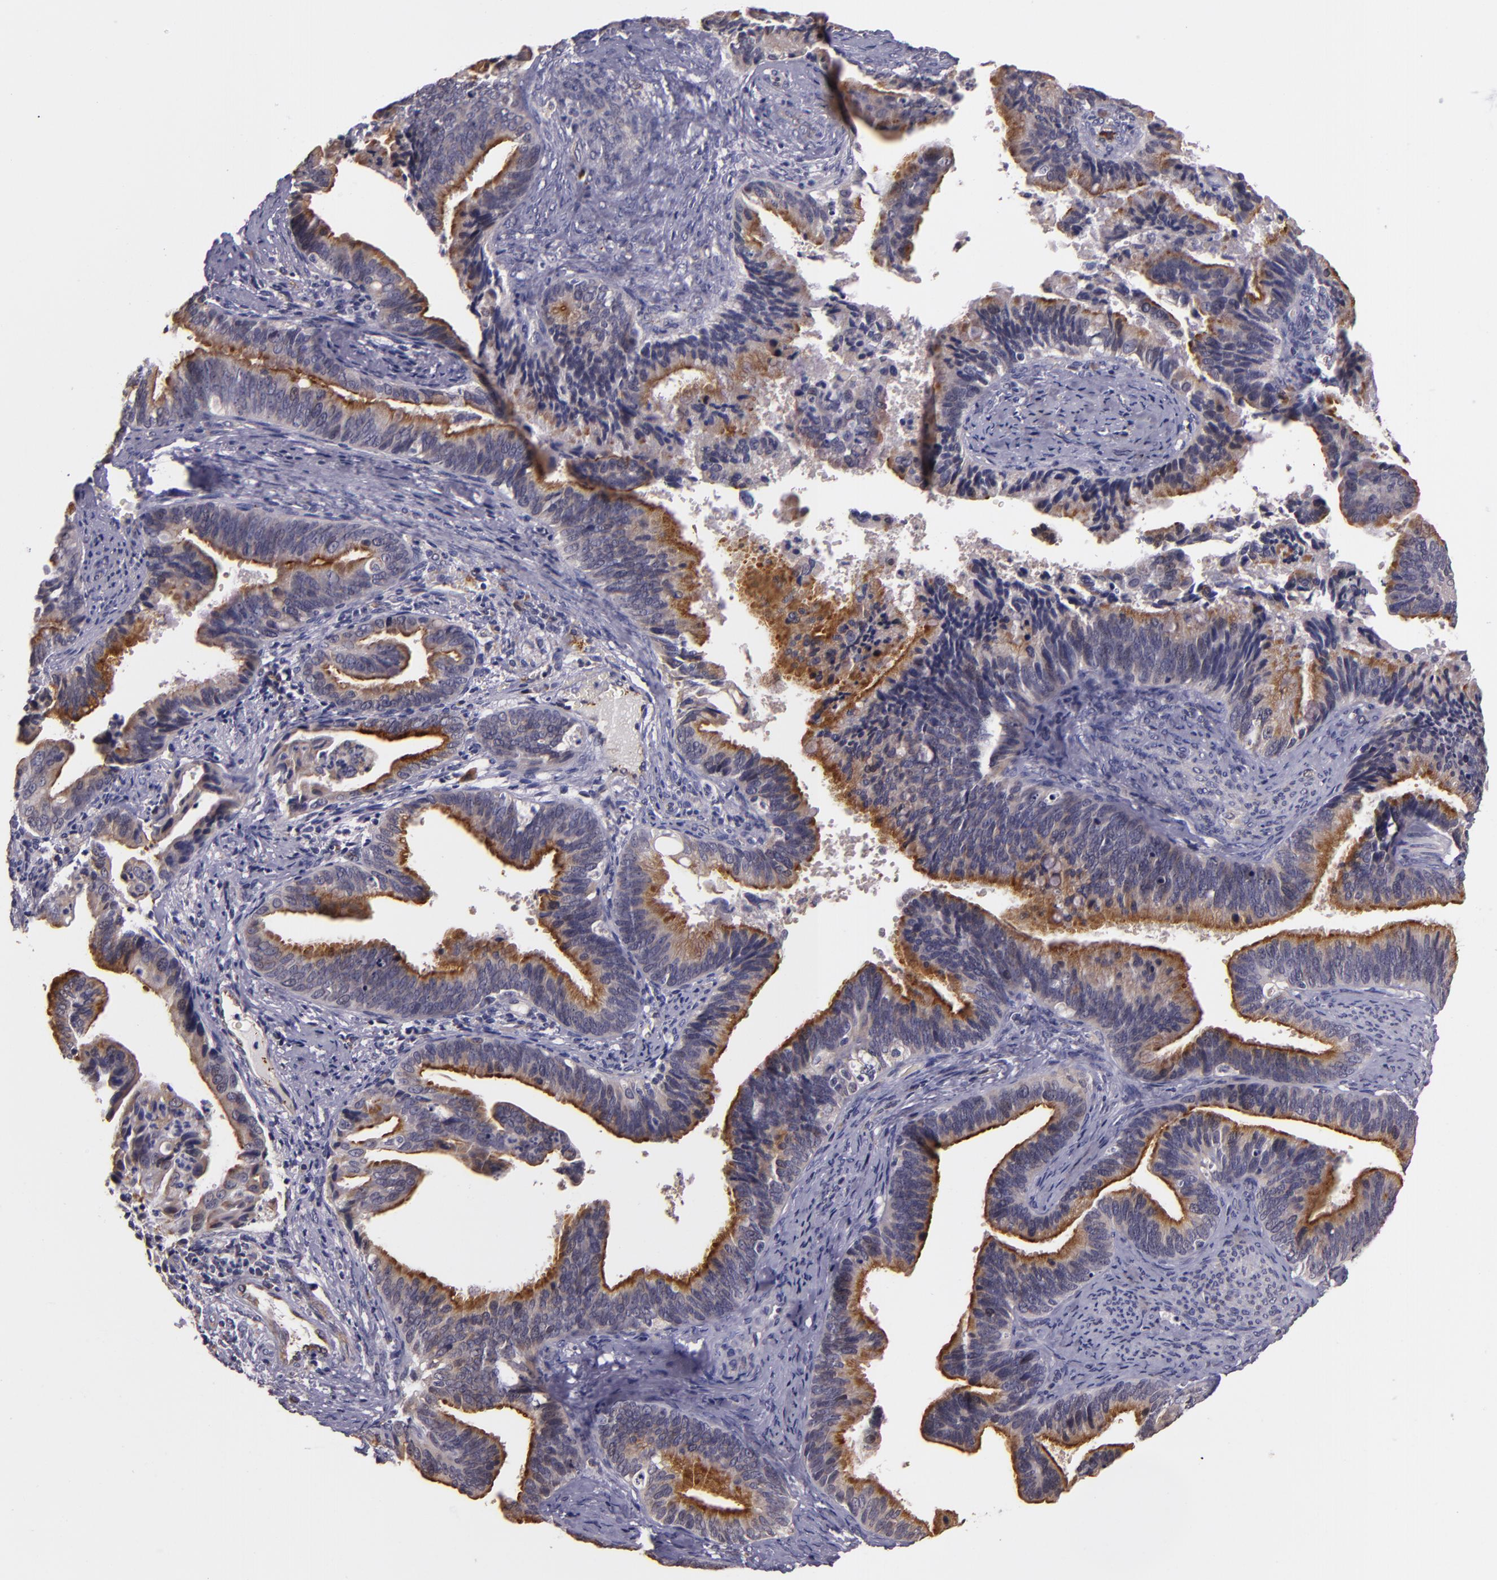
{"staining": {"intensity": "moderate", "quantity": ">75%", "location": "cytoplasmic/membranous"}, "tissue": "cervical cancer", "cell_type": "Tumor cells", "image_type": "cancer", "snomed": [{"axis": "morphology", "description": "Adenocarcinoma, NOS"}, {"axis": "topography", "description": "Cervix"}], "caption": "Tumor cells exhibit moderate cytoplasmic/membranous staining in about >75% of cells in adenocarcinoma (cervical).", "gene": "SYTL4", "patient": {"sex": "female", "age": 47}}